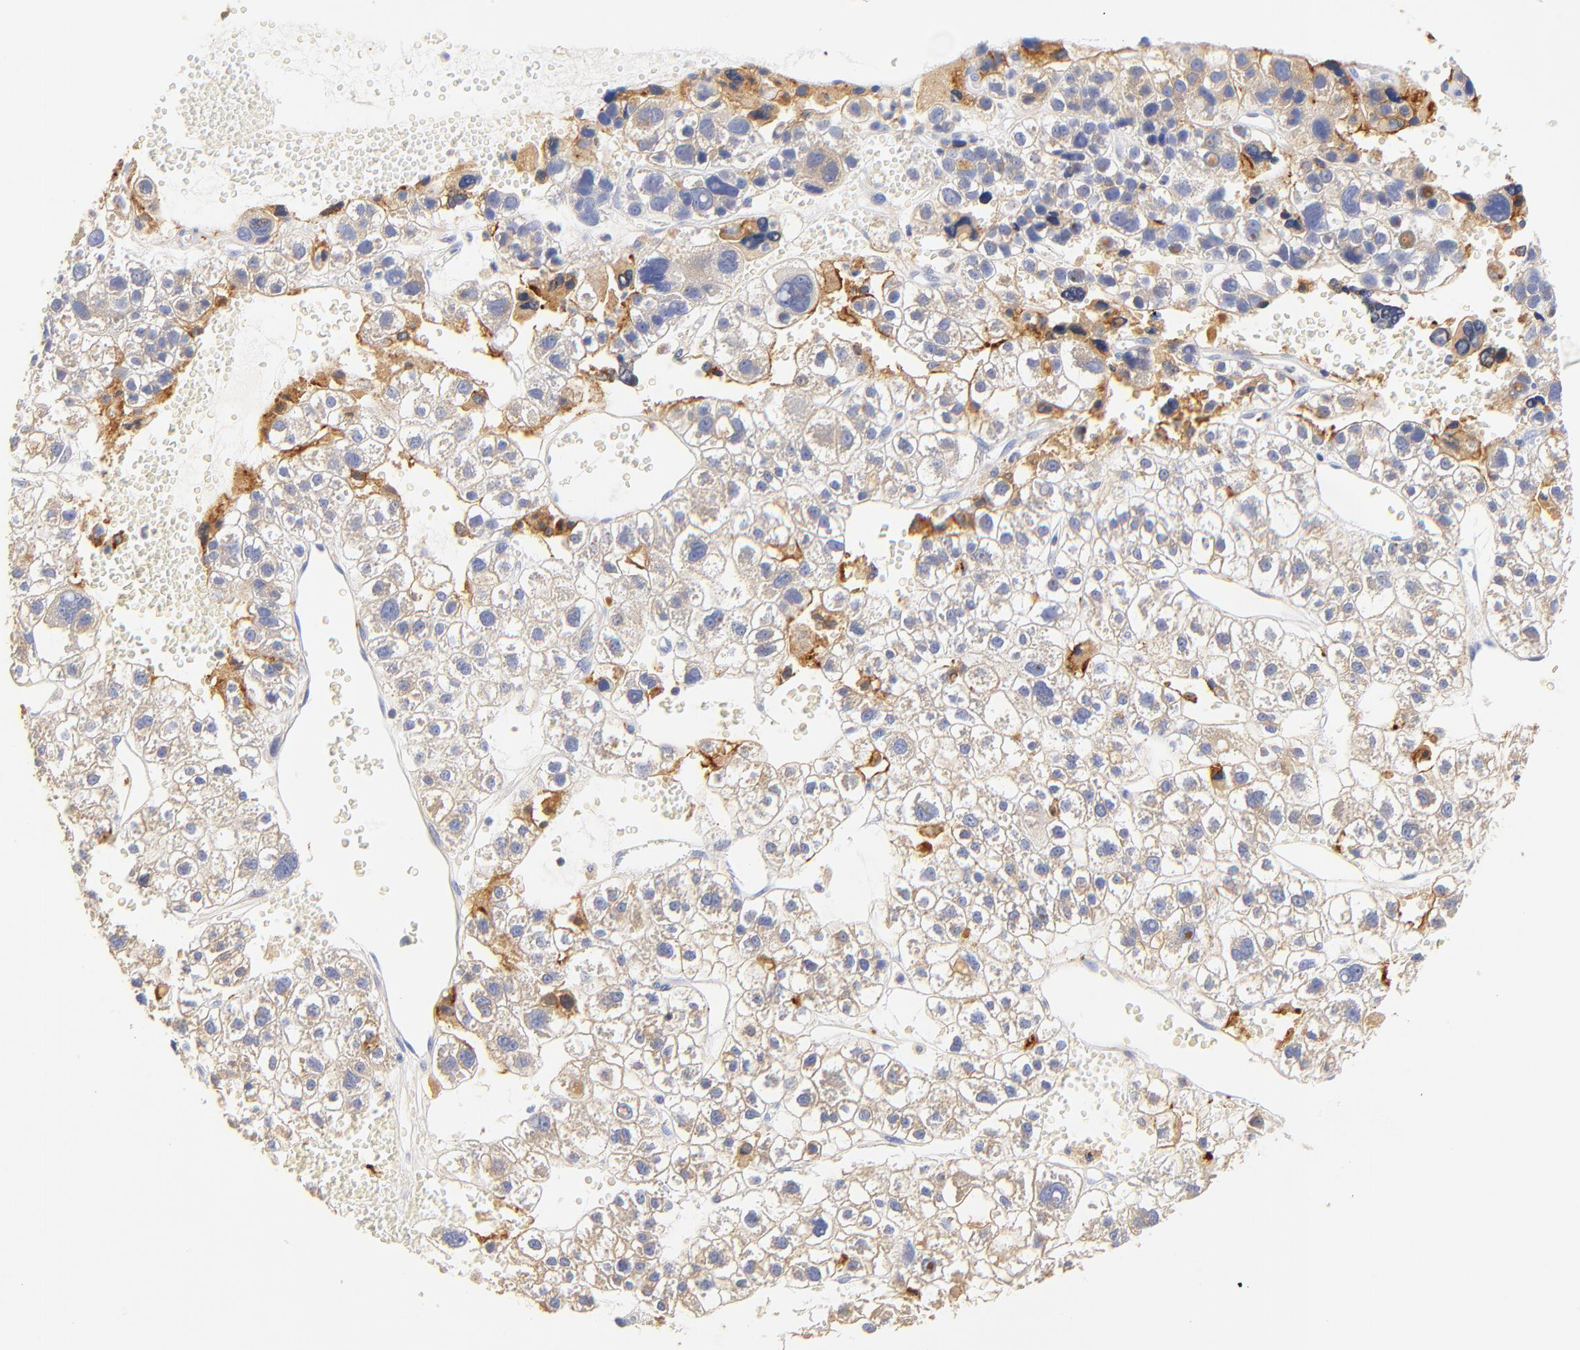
{"staining": {"intensity": "weak", "quantity": ">75%", "location": "cytoplasmic/membranous"}, "tissue": "liver cancer", "cell_type": "Tumor cells", "image_type": "cancer", "snomed": [{"axis": "morphology", "description": "Carcinoma, Hepatocellular, NOS"}, {"axis": "topography", "description": "Liver"}], "caption": "Liver hepatocellular carcinoma was stained to show a protein in brown. There is low levels of weak cytoplasmic/membranous positivity in about >75% of tumor cells.", "gene": "MDGA2", "patient": {"sex": "female", "age": 85}}